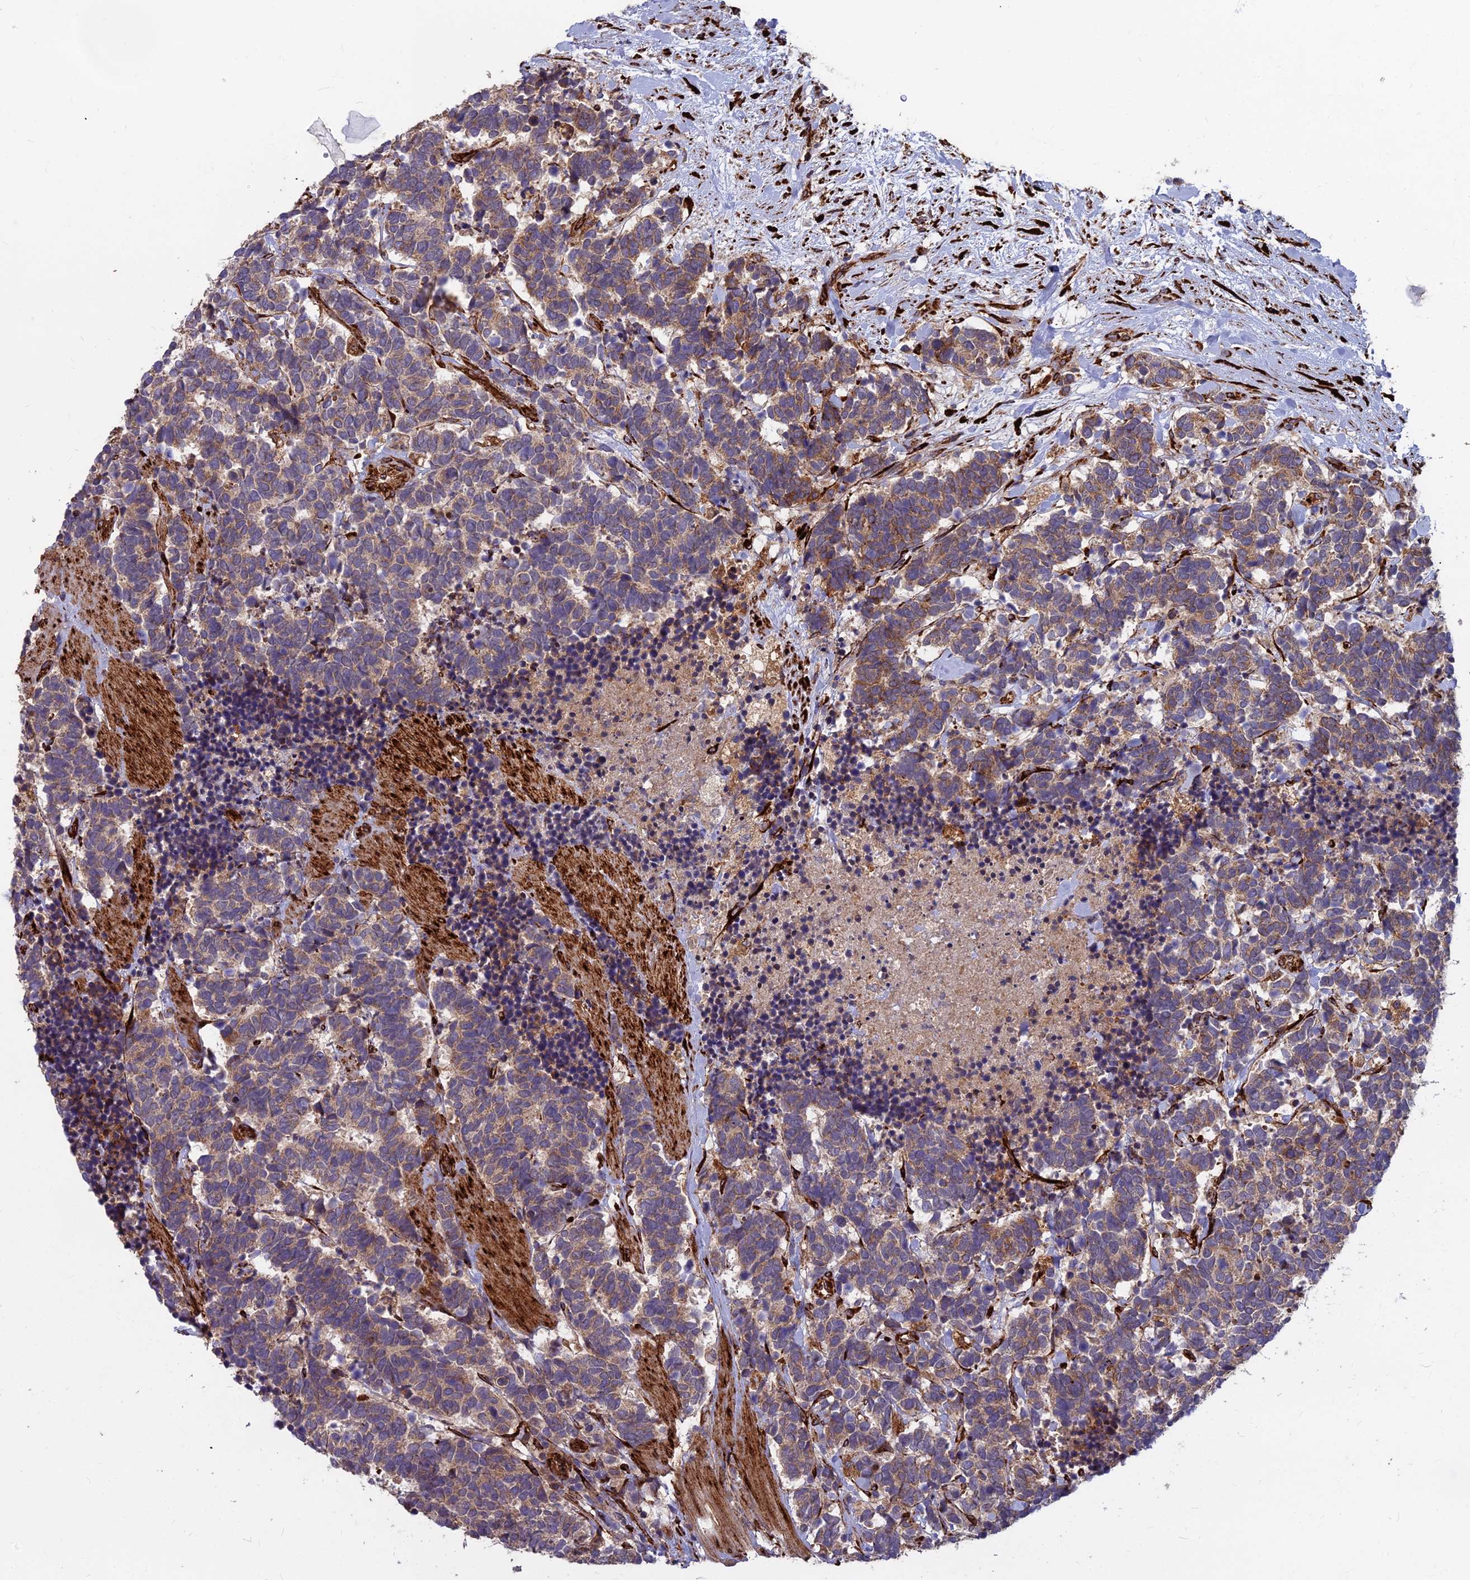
{"staining": {"intensity": "moderate", "quantity": "25%-75%", "location": "cytoplasmic/membranous"}, "tissue": "carcinoid", "cell_type": "Tumor cells", "image_type": "cancer", "snomed": [{"axis": "morphology", "description": "Carcinoma, NOS"}, {"axis": "morphology", "description": "Carcinoid, malignant, NOS"}, {"axis": "topography", "description": "Prostate"}], "caption": "Immunohistochemistry (IHC) micrograph of neoplastic tissue: carcinoid stained using immunohistochemistry displays medium levels of moderate protein expression localized specifically in the cytoplasmic/membranous of tumor cells, appearing as a cytoplasmic/membranous brown color.", "gene": "NDUFAF7", "patient": {"sex": "male", "age": 57}}